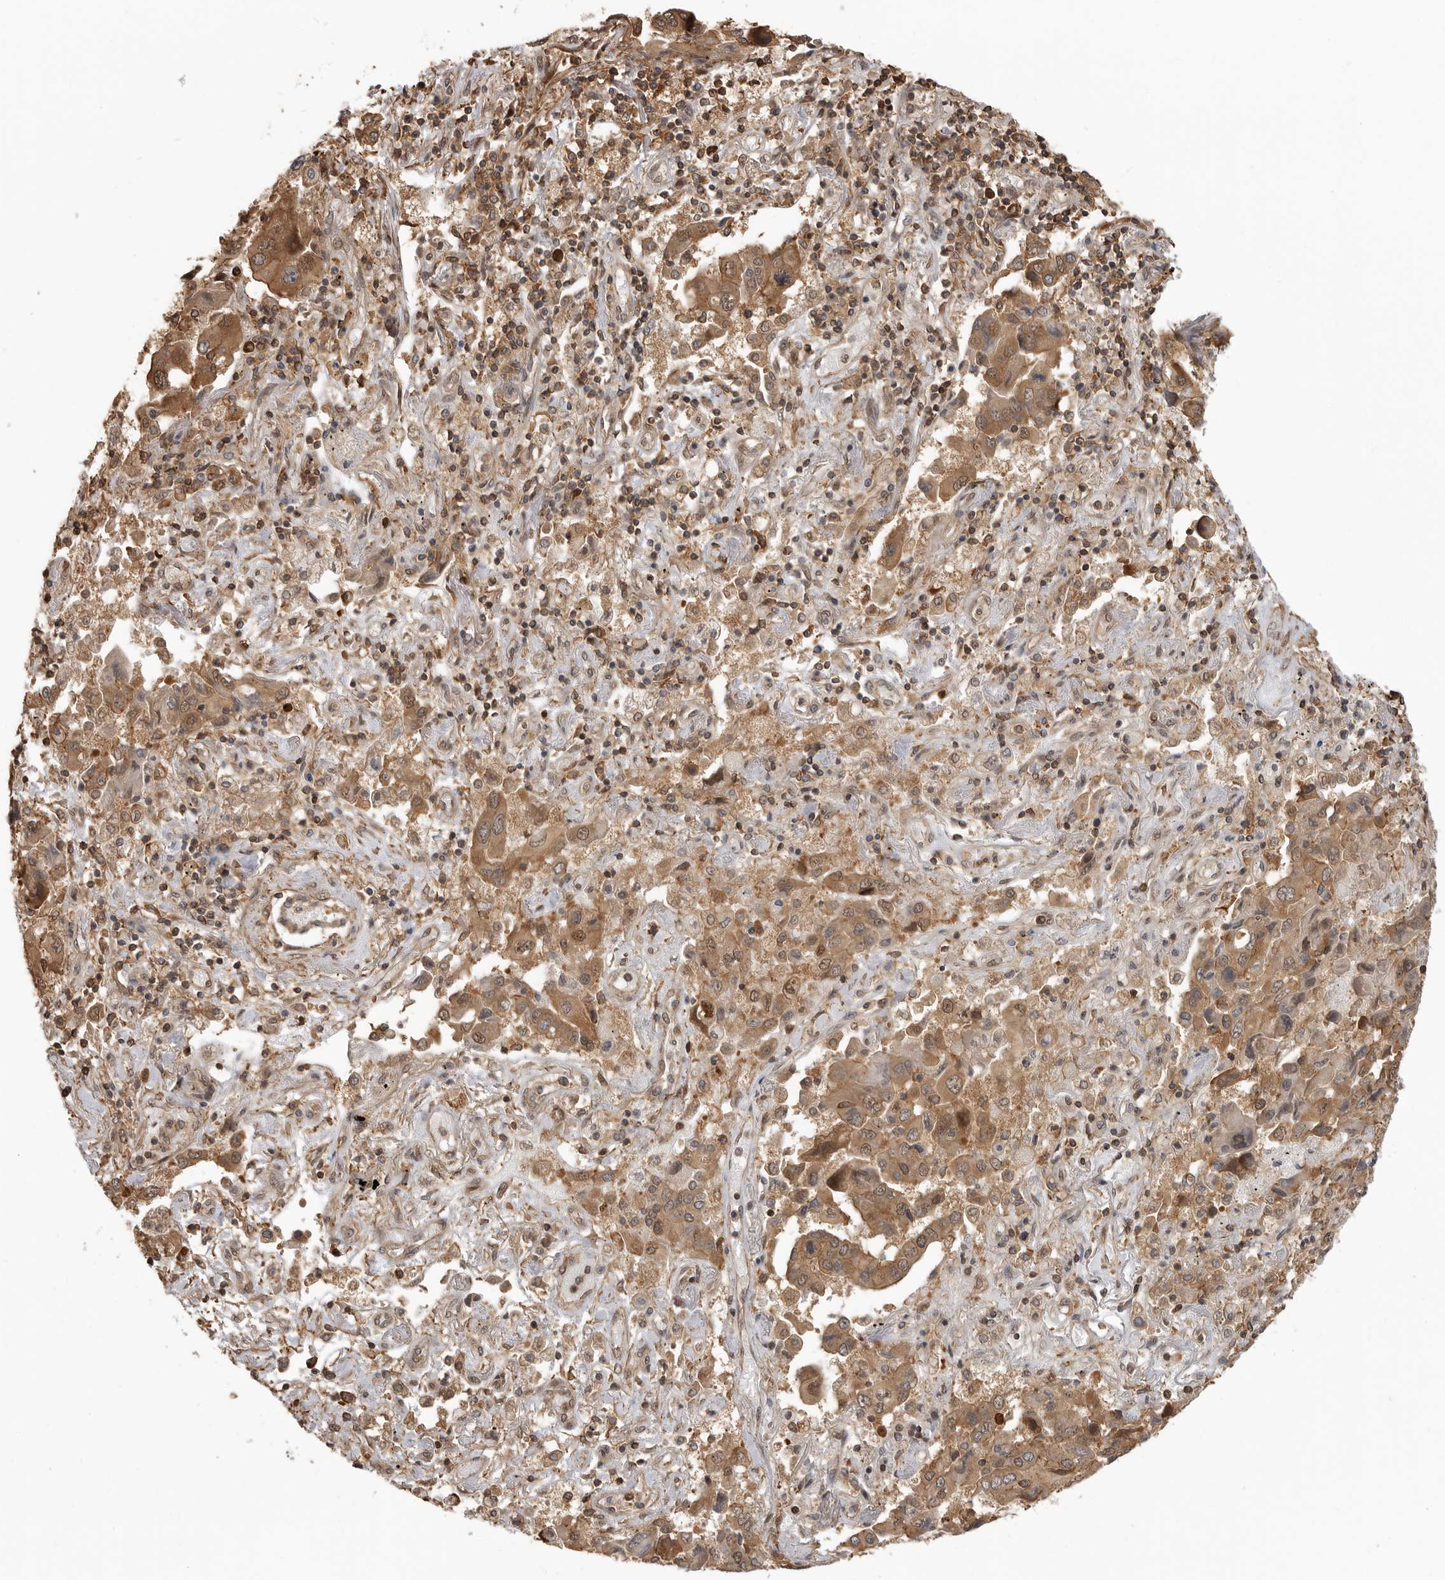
{"staining": {"intensity": "moderate", "quantity": ">75%", "location": "cytoplasmic/membranous,nuclear"}, "tissue": "lung cancer", "cell_type": "Tumor cells", "image_type": "cancer", "snomed": [{"axis": "morphology", "description": "Adenocarcinoma, NOS"}, {"axis": "topography", "description": "Lung"}], "caption": "A micrograph of human lung cancer (adenocarcinoma) stained for a protein reveals moderate cytoplasmic/membranous and nuclear brown staining in tumor cells.", "gene": "ERN1", "patient": {"sex": "female", "age": 65}}